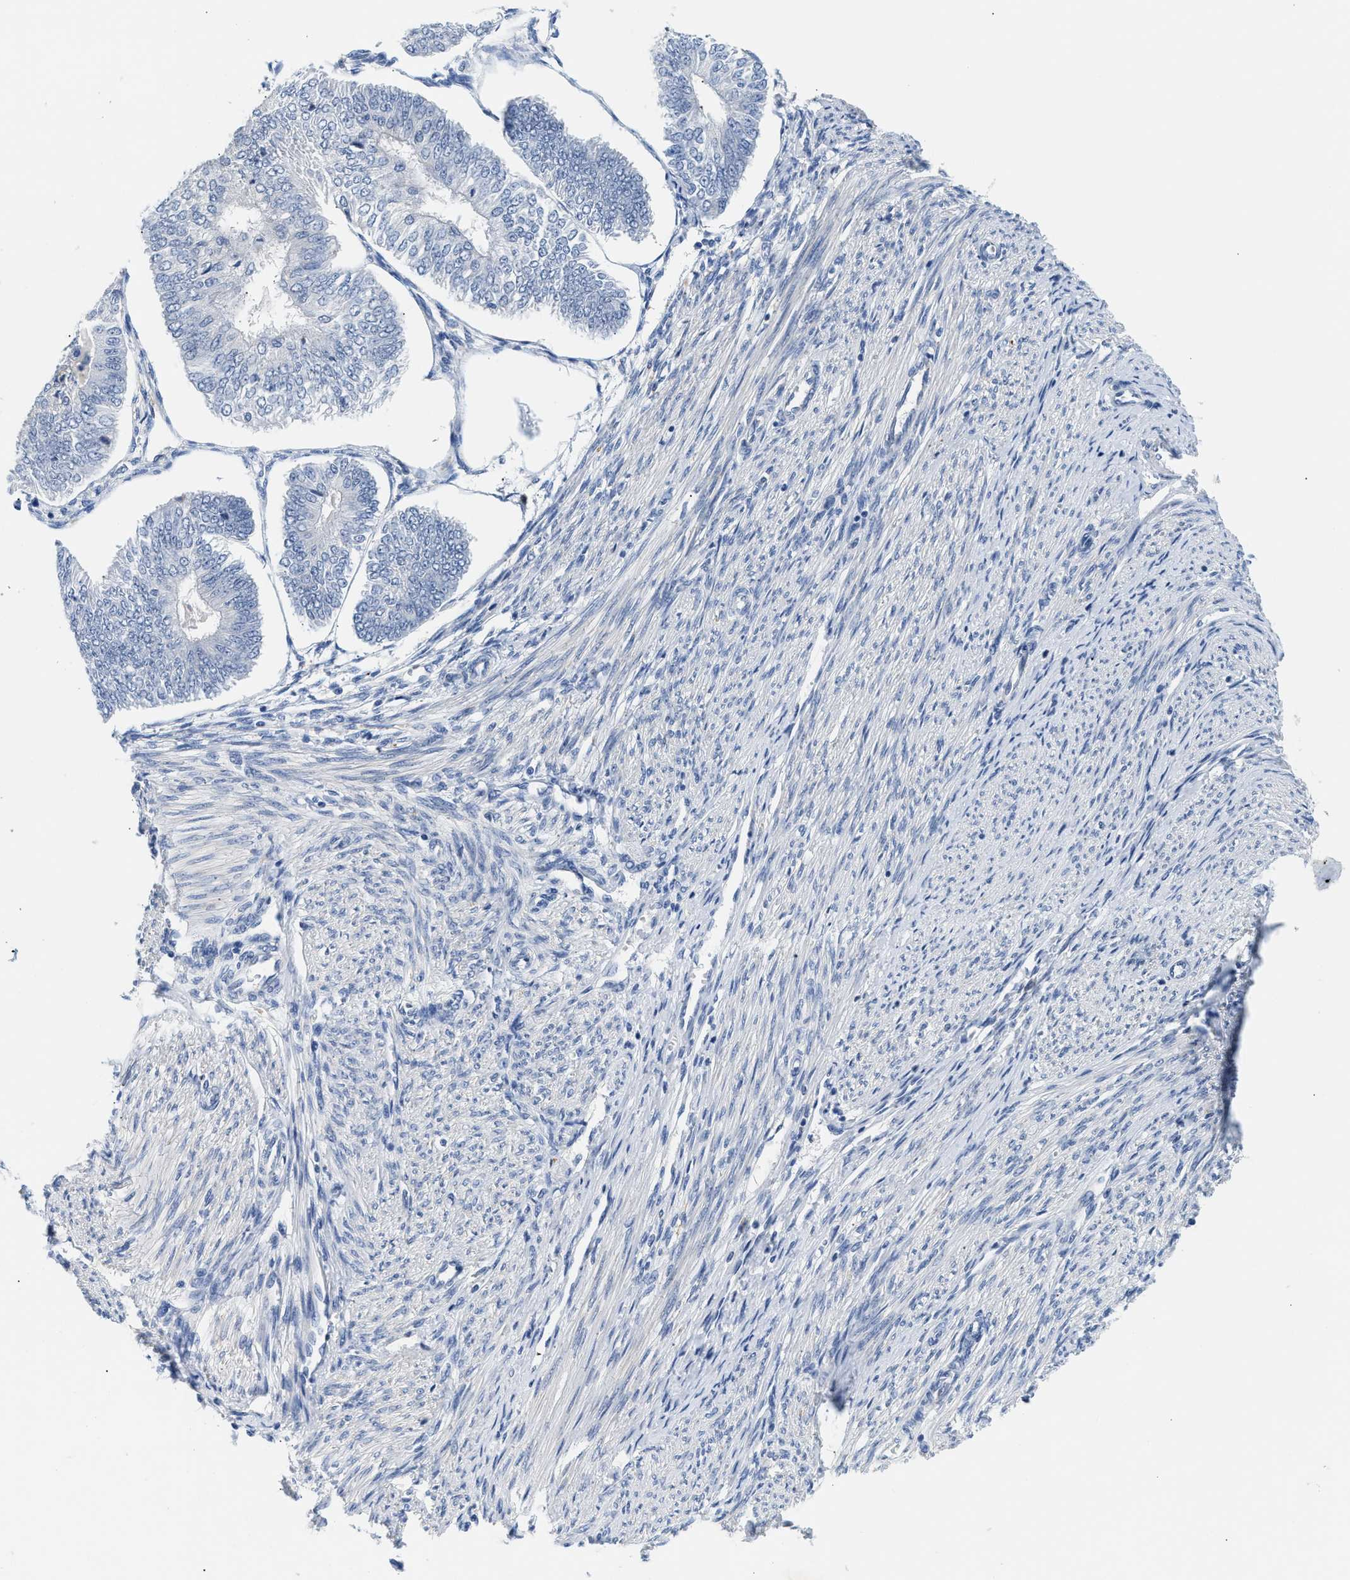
{"staining": {"intensity": "negative", "quantity": "none", "location": "none"}, "tissue": "endometrial cancer", "cell_type": "Tumor cells", "image_type": "cancer", "snomed": [{"axis": "morphology", "description": "Adenocarcinoma, NOS"}, {"axis": "topography", "description": "Endometrium"}], "caption": "Tumor cells show no significant staining in endometrial adenocarcinoma. (DAB (3,3'-diaminobenzidine) immunohistochemistry with hematoxylin counter stain).", "gene": "PPM1L", "patient": {"sex": "female", "age": 58}}